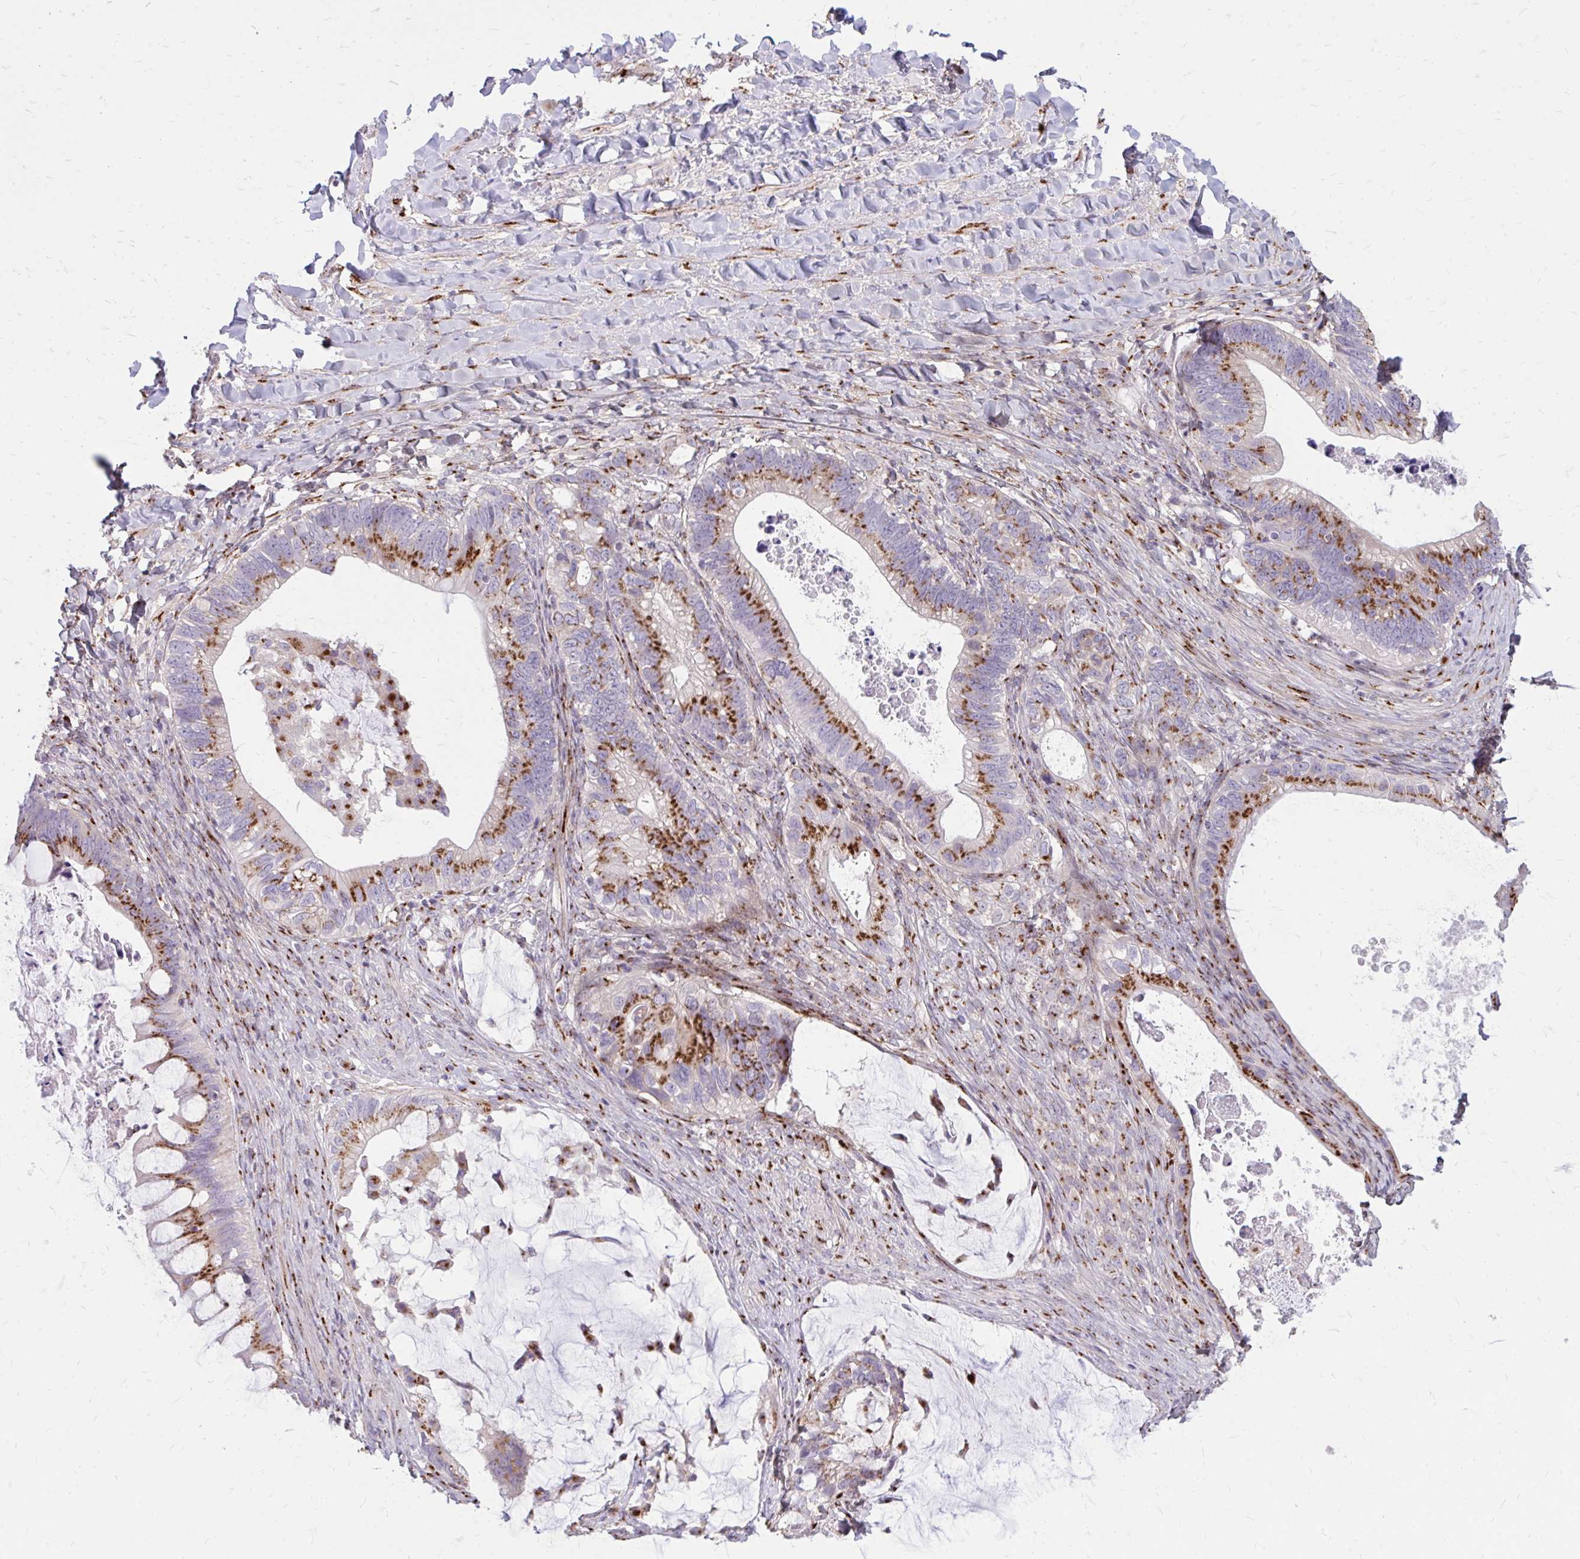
{"staining": {"intensity": "strong", "quantity": ">75%", "location": "cytoplasmic/membranous"}, "tissue": "ovarian cancer", "cell_type": "Tumor cells", "image_type": "cancer", "snomed": [{"axis": "morphology", "description": "Cystadenocarcinoma, mucinous, NOS"}, {"axis": "topography", "description": "Ovary"}], "caption": "Immunohistochemical staining of human ovarian cancer (mucinous cystadenocarcinoma) demonstrates strong cytoplasmic/membranous protein positivity in about >75% of tumor cells.", "gene": "RAB6B", "patient": {"sex": "female", "age": 61}}